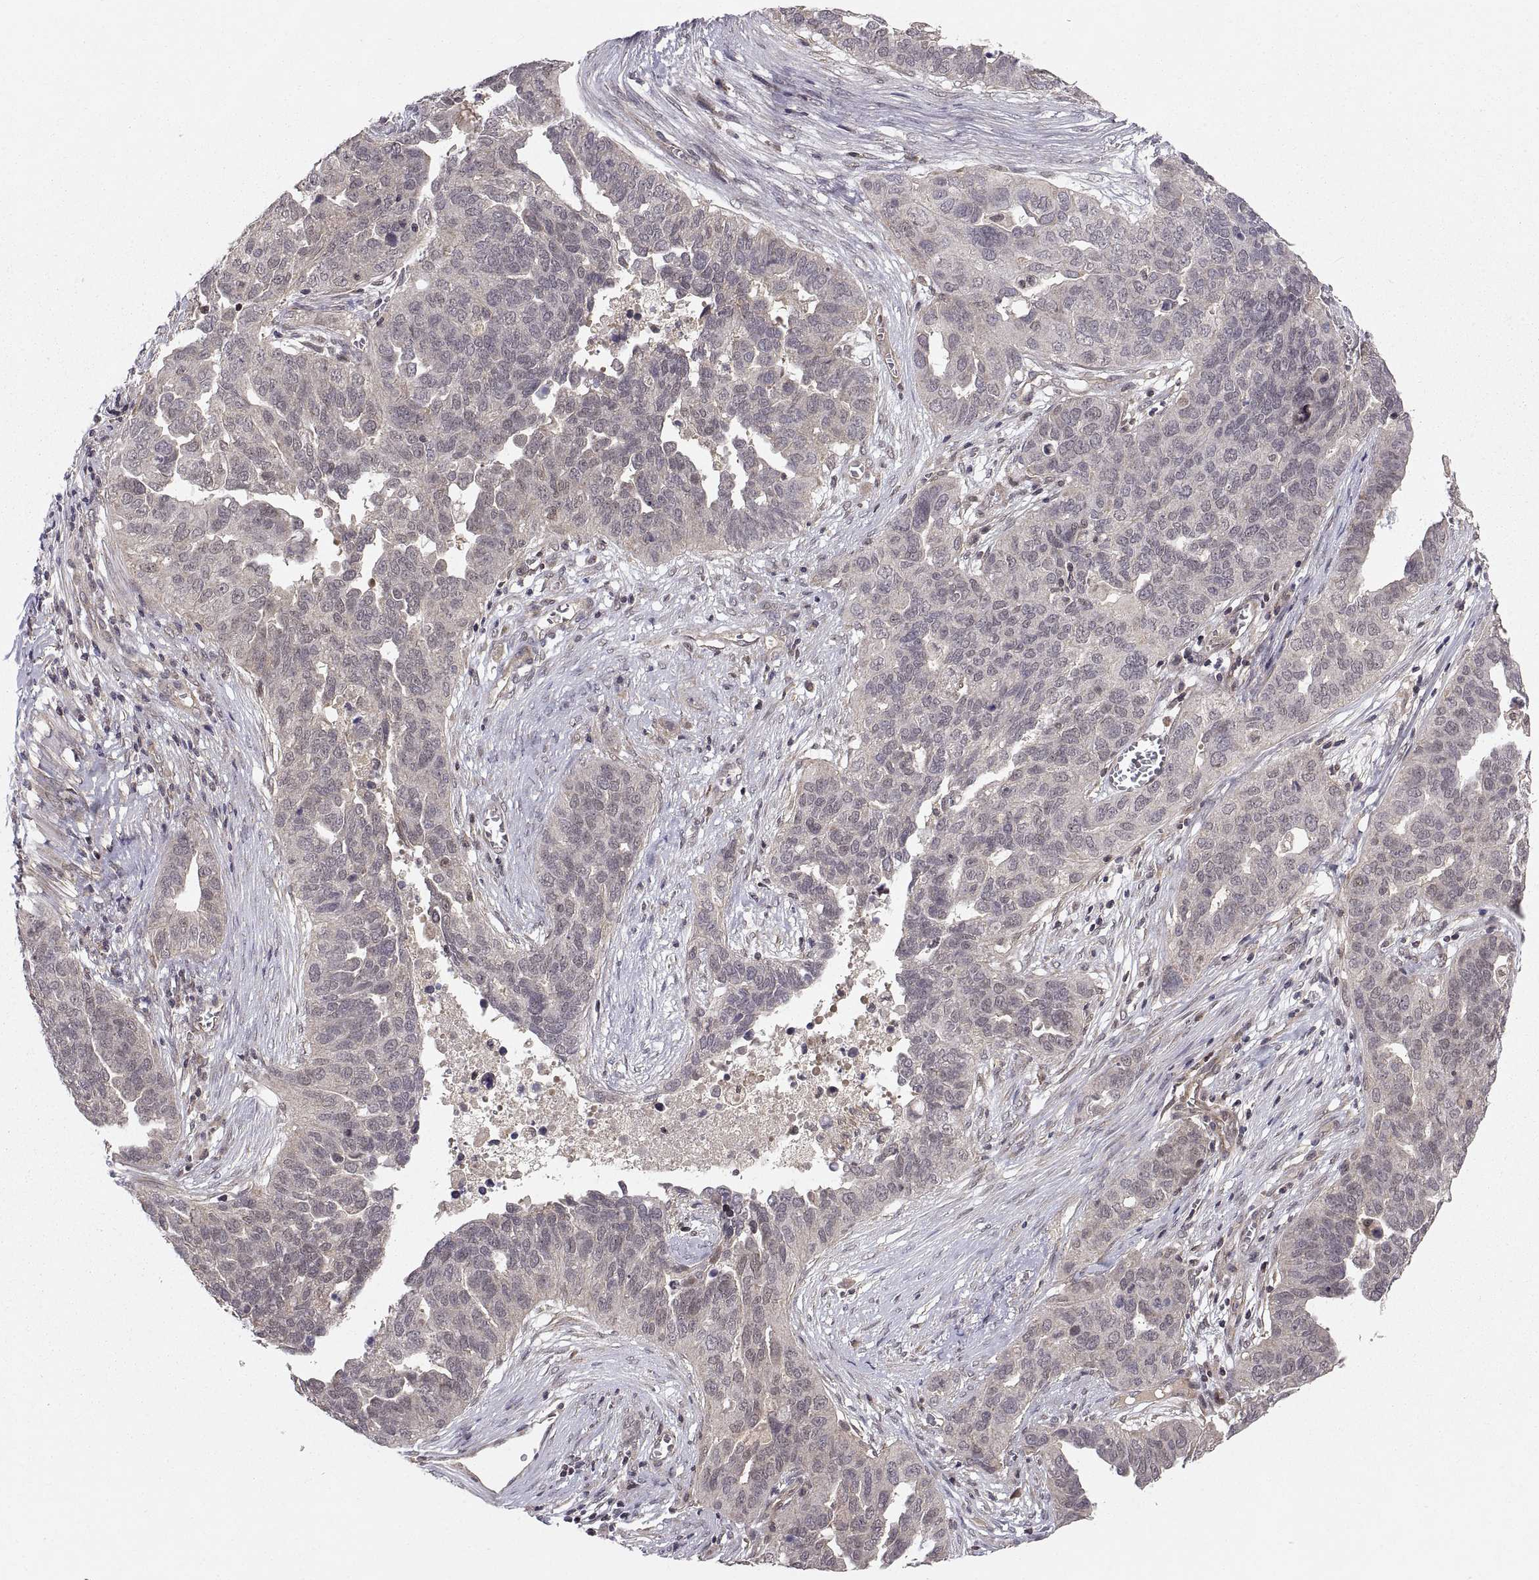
{"staining": {"intensity": "weak", "quantity": "<25%", "location": "cytoplasmic/membranous"}, "tissue": "ovarian cancer", "cell_type": "Tumor cells", "image_type": "cancer", "snomed": [{"axis": "morphology", "description": "Carcinoma, endometroid"}, {"axis": "topography", "description": "Soft tissue"}, {"axis": "topography", "description": "Ovary"}], "caption": "Tumor cells are negative for brown protein staining in ovarian endometroid carcinoma. (DAB (3,3'-diaminobenzidine) IHC visualized using brightfield microscopy, high magnification).", "gene": "ABL2", "patient": {"sex": "female", "age": 52}}